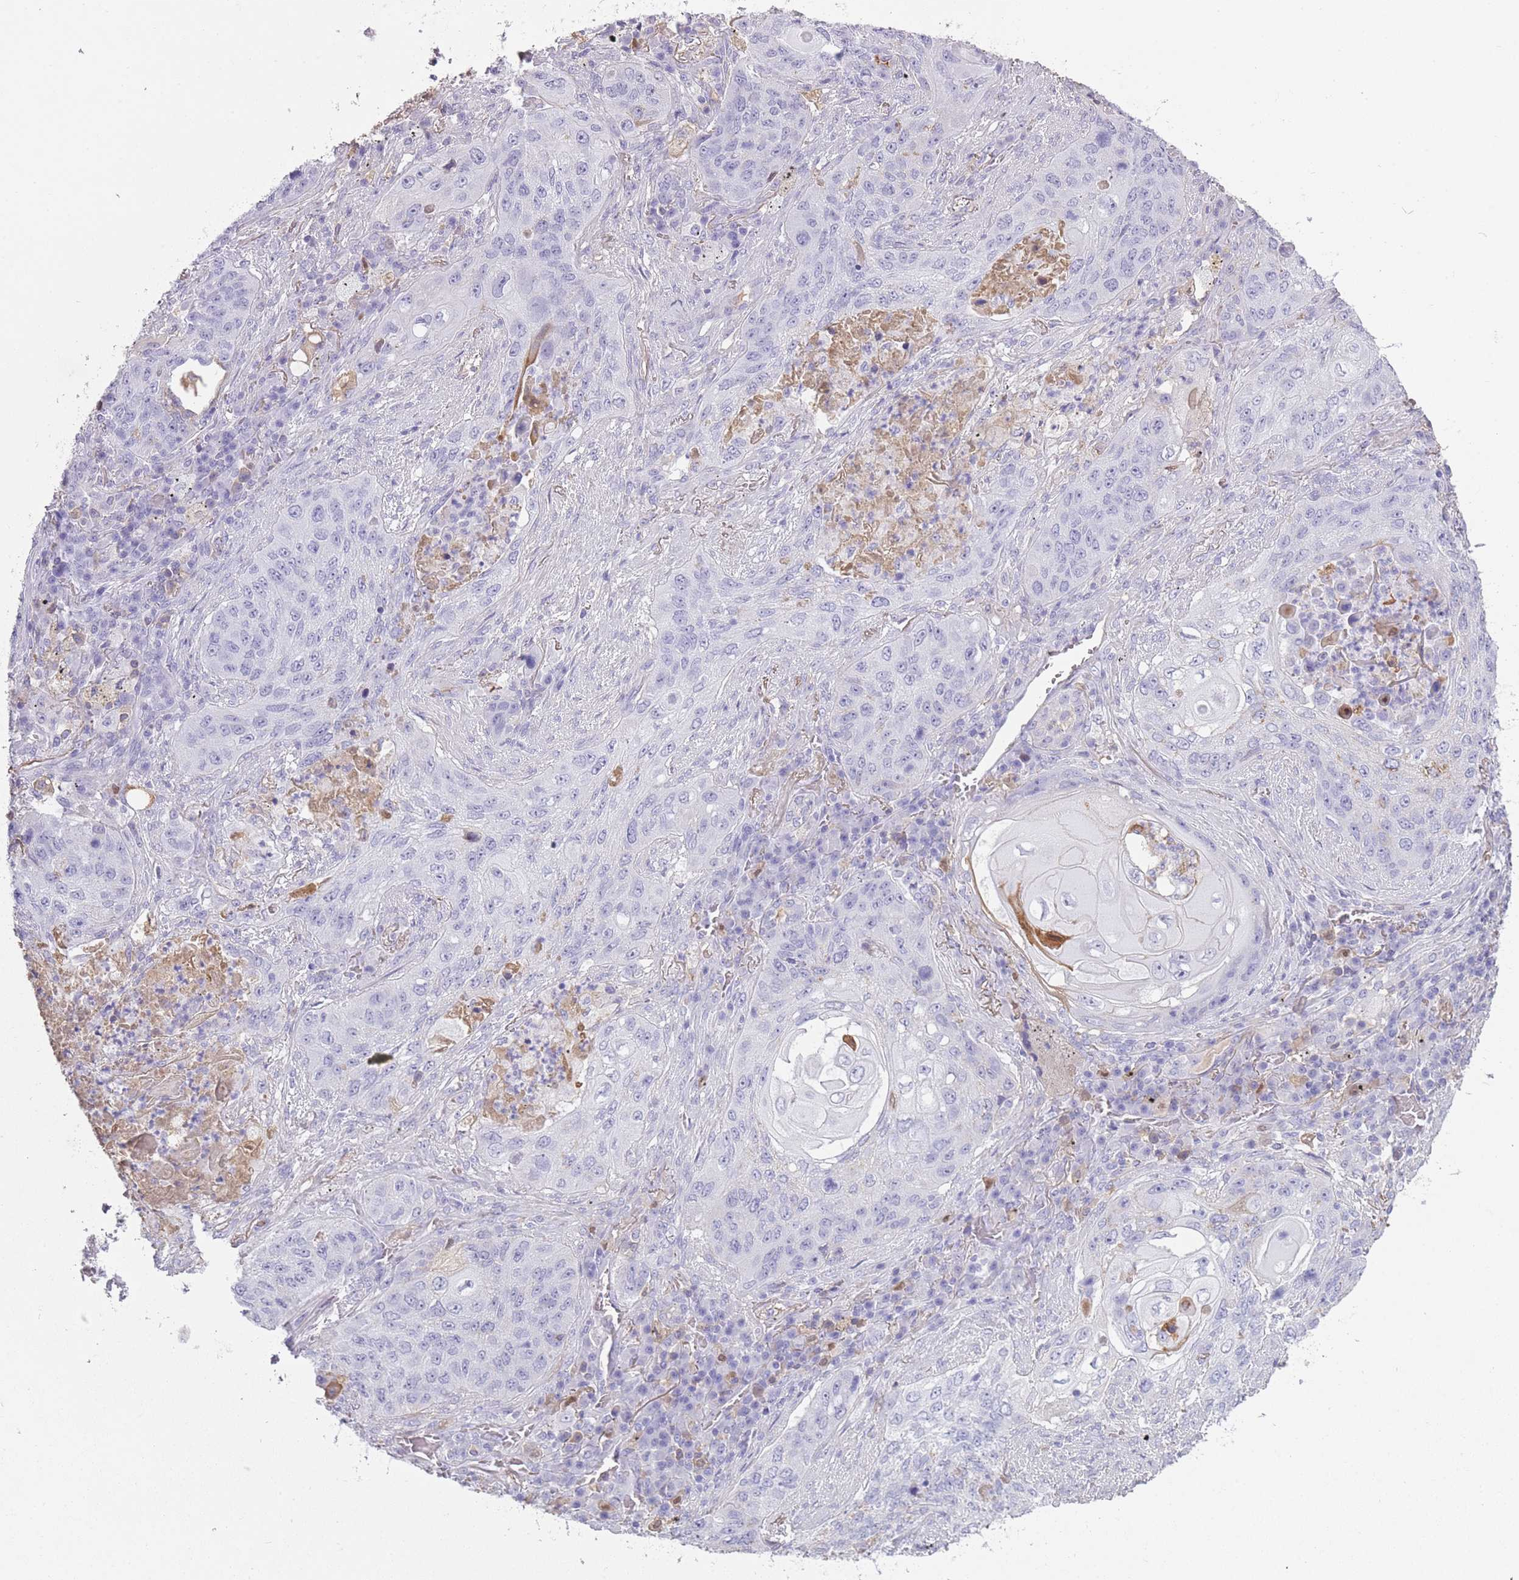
{"staining": {"intensity": "negative", "quantity": "none", "location": "none"}, "tissue": "lung cancer", "cell_type": "Tumor cells", "image_type": "cancer", "snomed": [{"axis": "morphology", "description": "Squamous cell carcinoma, NOS"}, {"axis": "topography", "description": "Lung"}], "caption": "The IHC micrograph has no significant expression in tumor cells of lung cancer tissue. (DAB (3,3'-diaminobenzidine) immunohistochemistry with hematoxylin counter stain).", "gene": "AP3S2", "patient": {"sex": "female", "age": 63}}